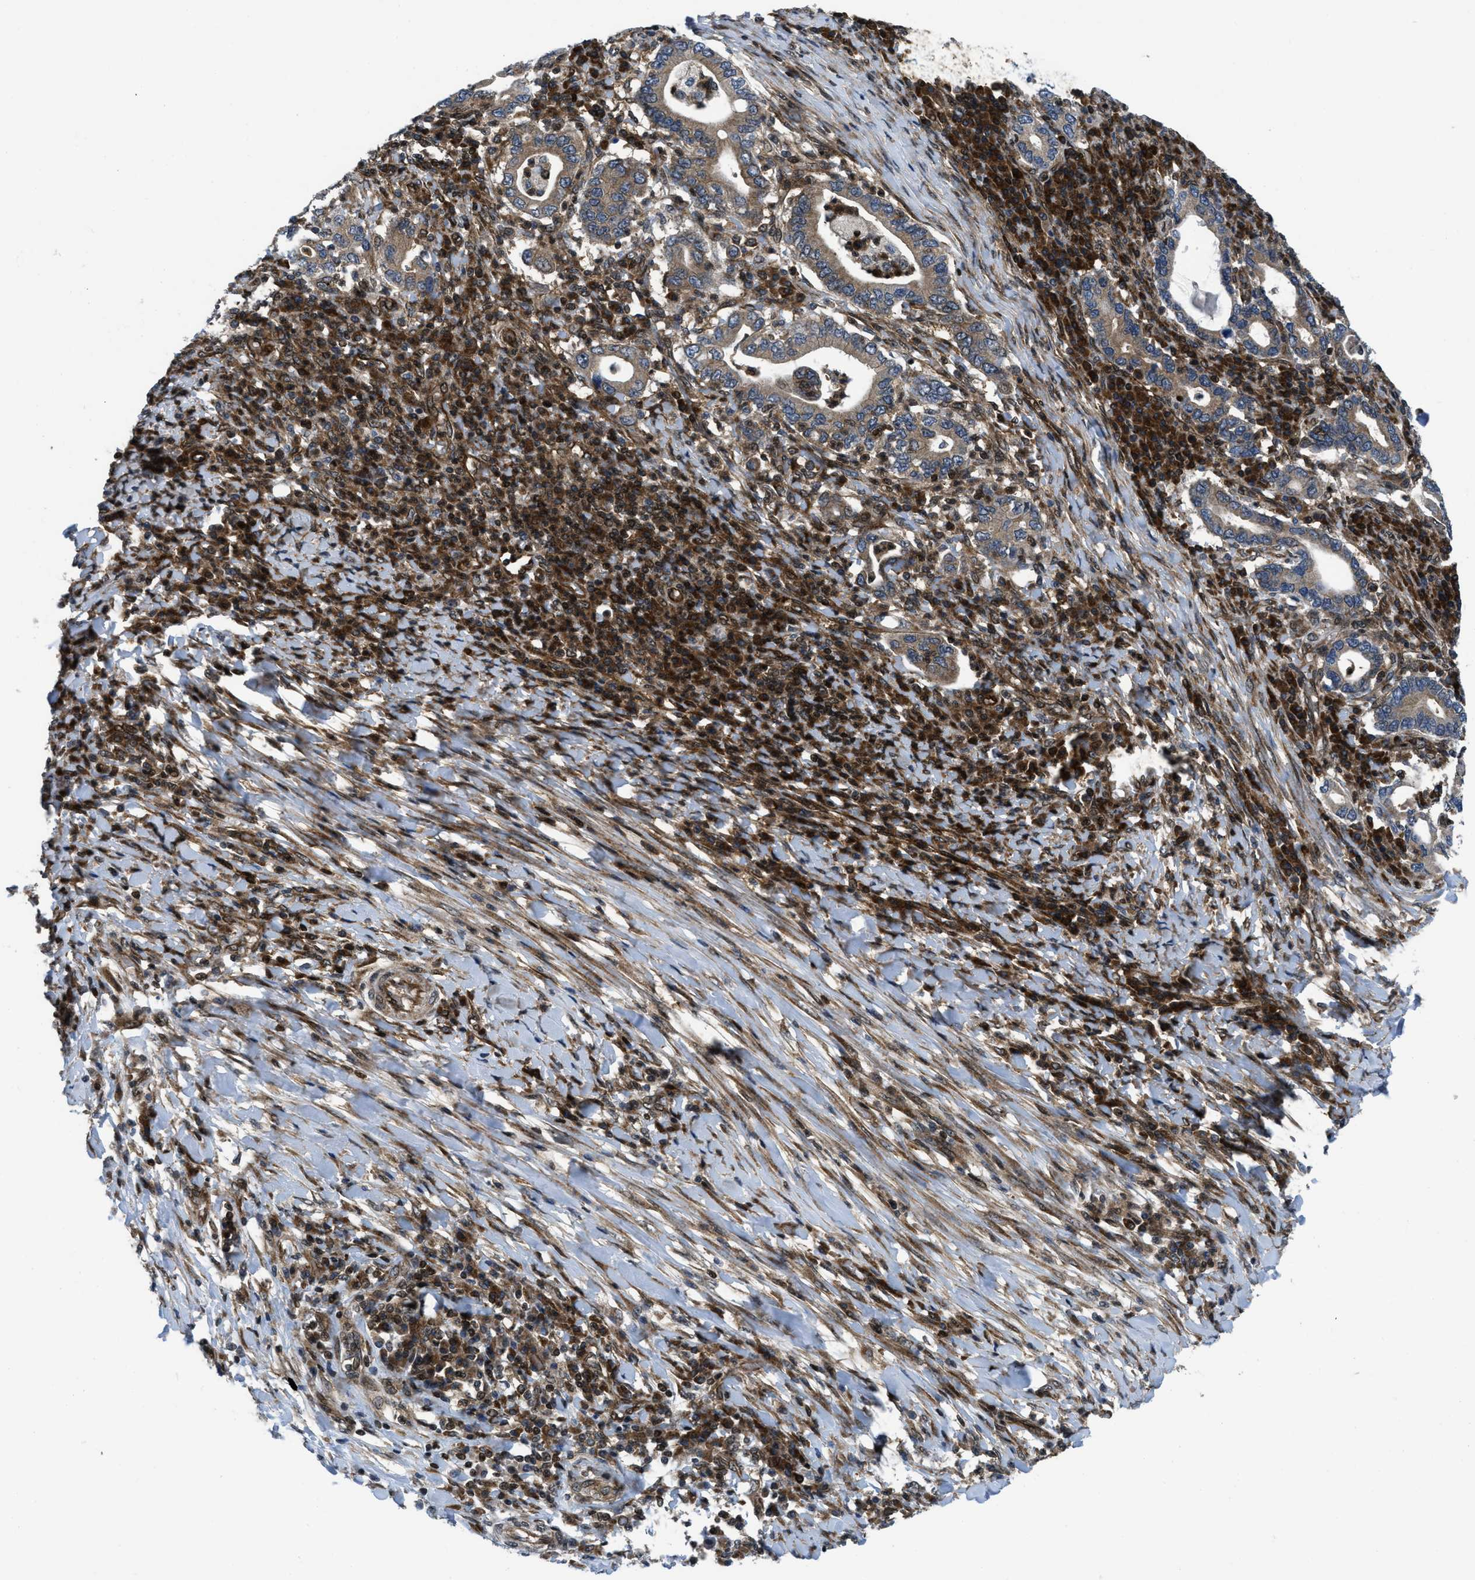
{"staining": {"intensity": "moderate", "quantity": ">75%", "location": "cytoplasmic/membranous"}, "tissue": "stomach cancer", "cell_type": "Tumor cells", "image_type": "cancer", "snomed": [{"axis": "morphology", "description": "Normal tissue, NOS"}, {"axis": "morphology", "description": "Adenocarcinoma, NOS"}, {"axis": "topography", "description": "Esophagus"}, {"axis": "topography", "description": "Stomach, upper"}, {"axis": "topography", "description": "Peripheral nerve tissue"}], "caption": "The photomicrograph exhibits staining of stomach cancer, revealing moderate cytoplasmic/membranous protein positivity (brown color) within tumor cells. (Brightfield microscopy of DAB IHC at high magnification).", "gene": "PPP2CB", "patient": {"sex": "male", "age": 62}}